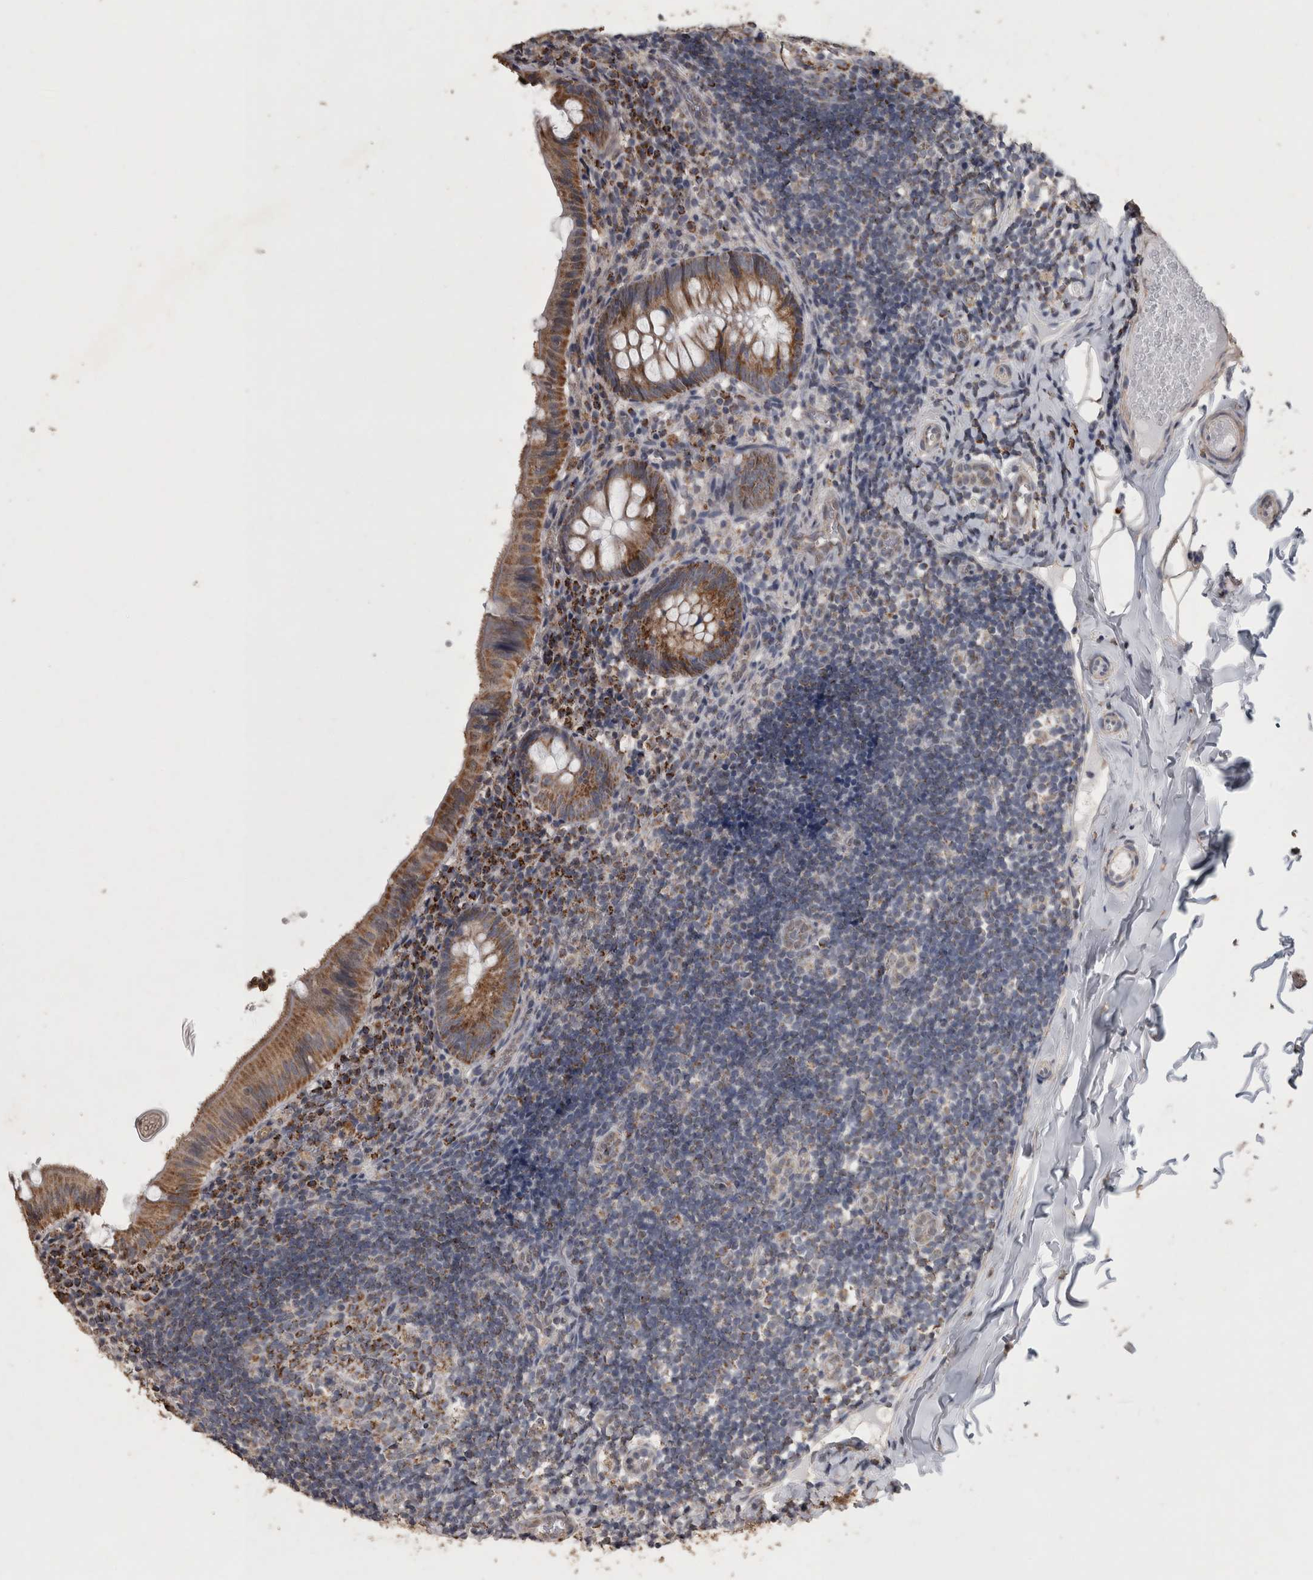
{"staining": {"intensity": "moderate", "quantity": ">75%", "location": "cytoplasmic/membranous"}, "tissue": "appendix", "cell_type": "Glandular cells", "image_type": "normal", "snomed": [{"axis": "morphology", "description": "Normal tissue, NOS"}, {"axis": "topography", "description": "Appendix"}], "caption": "Moderate cytoplasmic/membranous expression is present in about >75% of glandular cells in benign appendix.", "gene": "ACADM", "patient": {"sex": "male", "age": 8}}